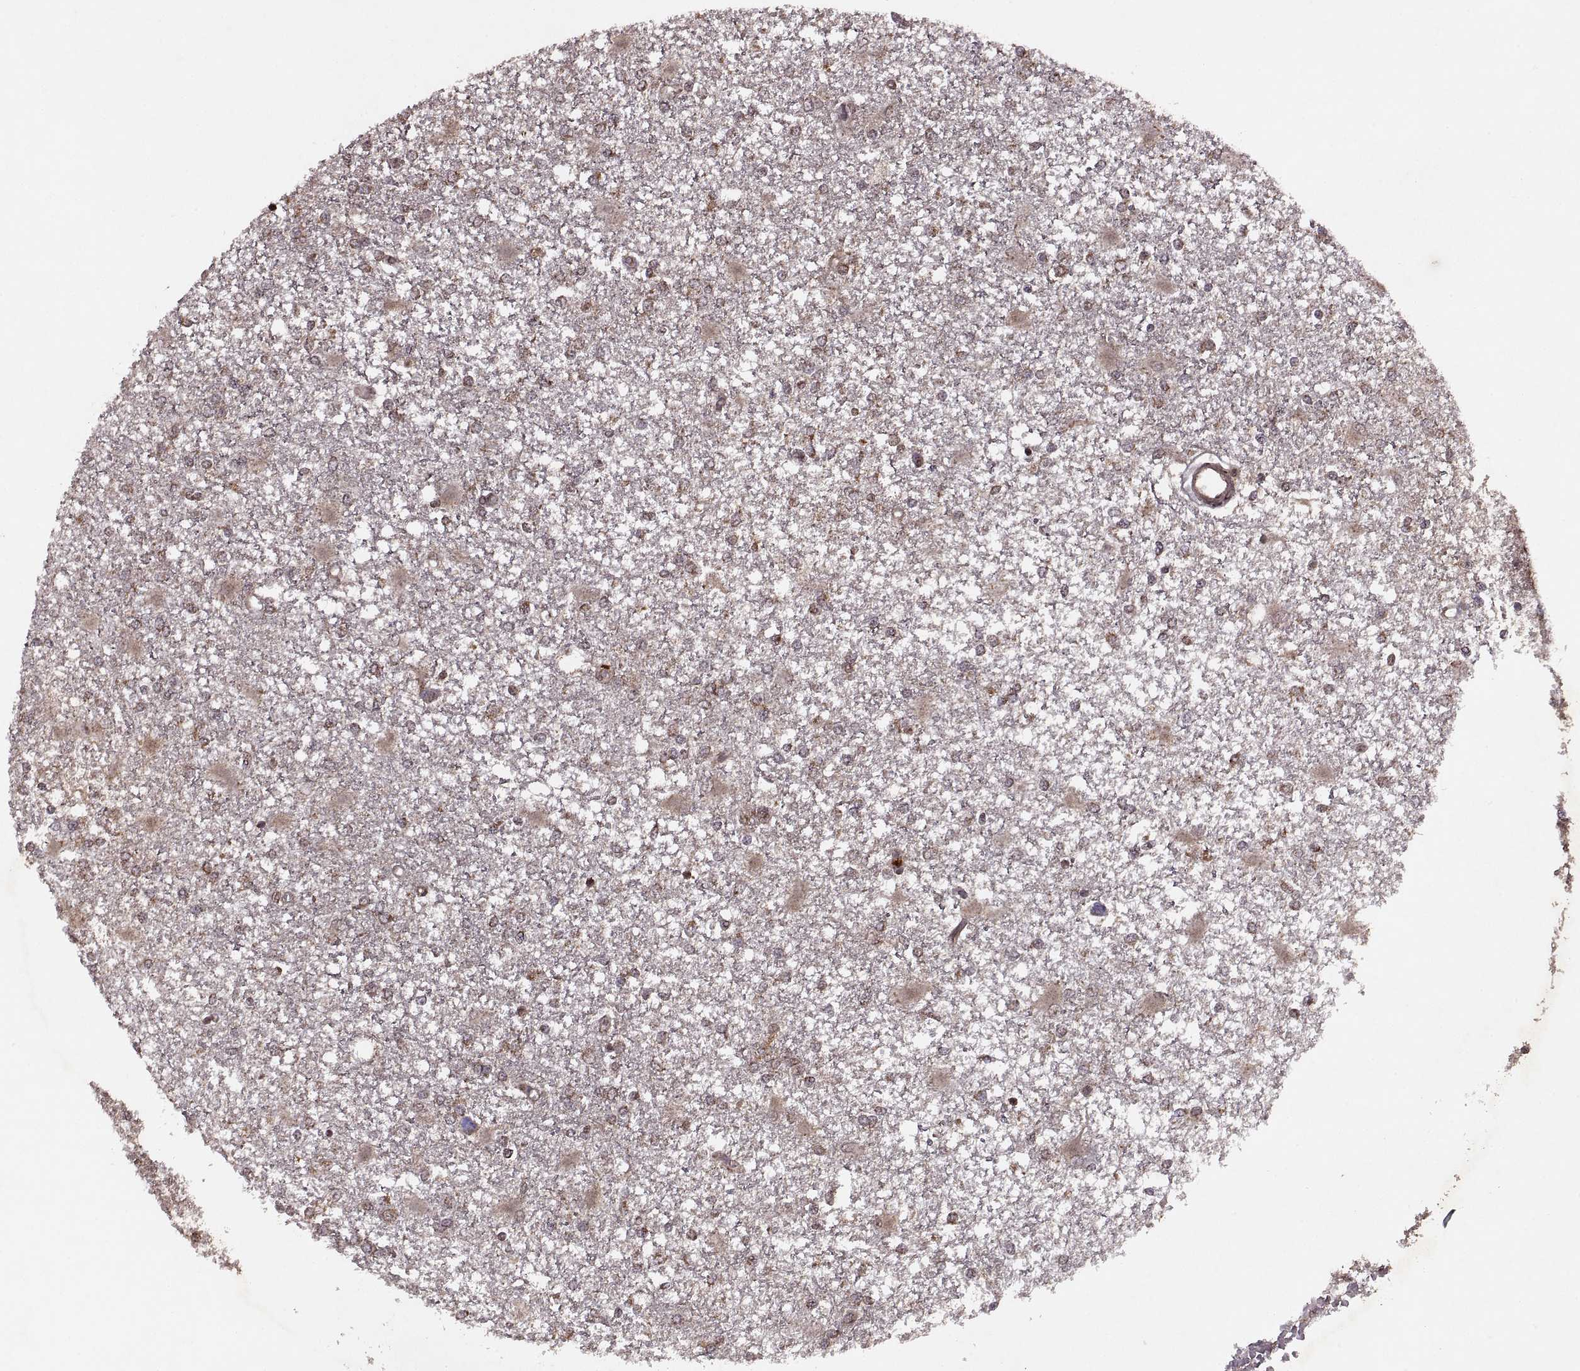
{"staining": {"intensity": "weak", "quantity": ">75%", "location": "cytoplasmic/membranous"}, "tissue": "glioma", "cell_type": "Tumor cells", "image_type": "cancer", "snomed": [{"axis": "morphology", "description": "Glioma, malignant, High grade"}, {"axis": "topography", "description": "Cerebral cortex"}], "caption": "High-grade glioma (malignant) tissue displays weak cytoplasmic/membranous staining in about >75% of tumor cells, visualized by immunohistochemistry. The staining is performed using DAB (3,3'-diaminobenzidine) brown chromogen to label protein expression. The nuclei are counter-stained blue using hematoxylin.", "gene": "PTOV1", "patient": {"sex": "male", "age": 79}}